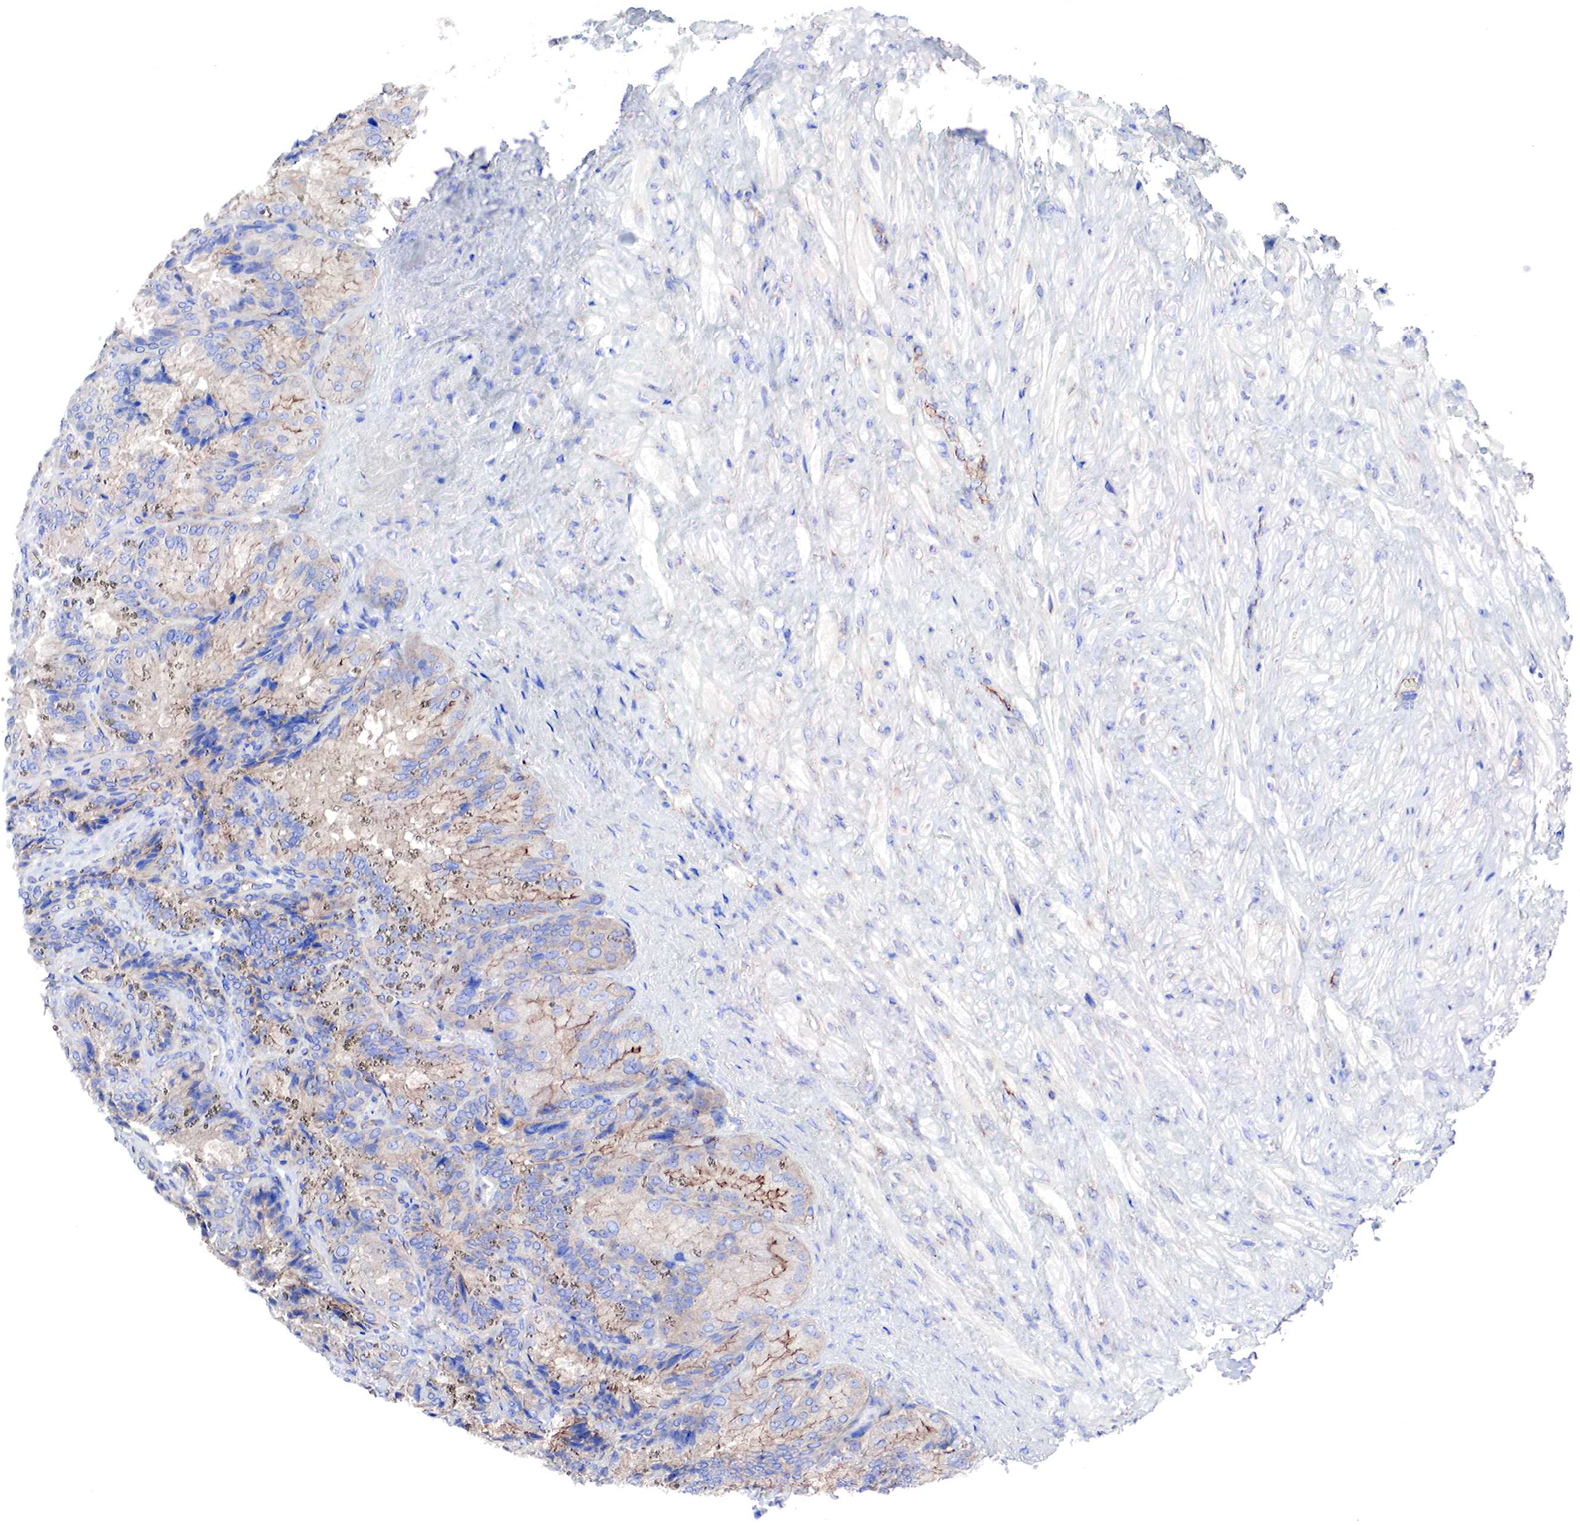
{"staining": {"intensity": "moderate", "quantity": ">75%", "location": "cytoplasmic/membranous"}, "tissue": "seminal vesicle", "cell_type": "Glandular cells", "image_type": "normal", "snomed": [{"axis": "morphology", "description": "Normal tissue, NOS"}, {"axis": "topography", "description": "Seminal veicle"}], "caption": "A histopathology image showing moderate cytoplasmic/membranous positivity in about >75% of glandular cells in benign seminal vesicle, as visualized by brown immunohistochemical staining.", "gene": "MSN", "patient": {"sex": "male", "age": 69}}